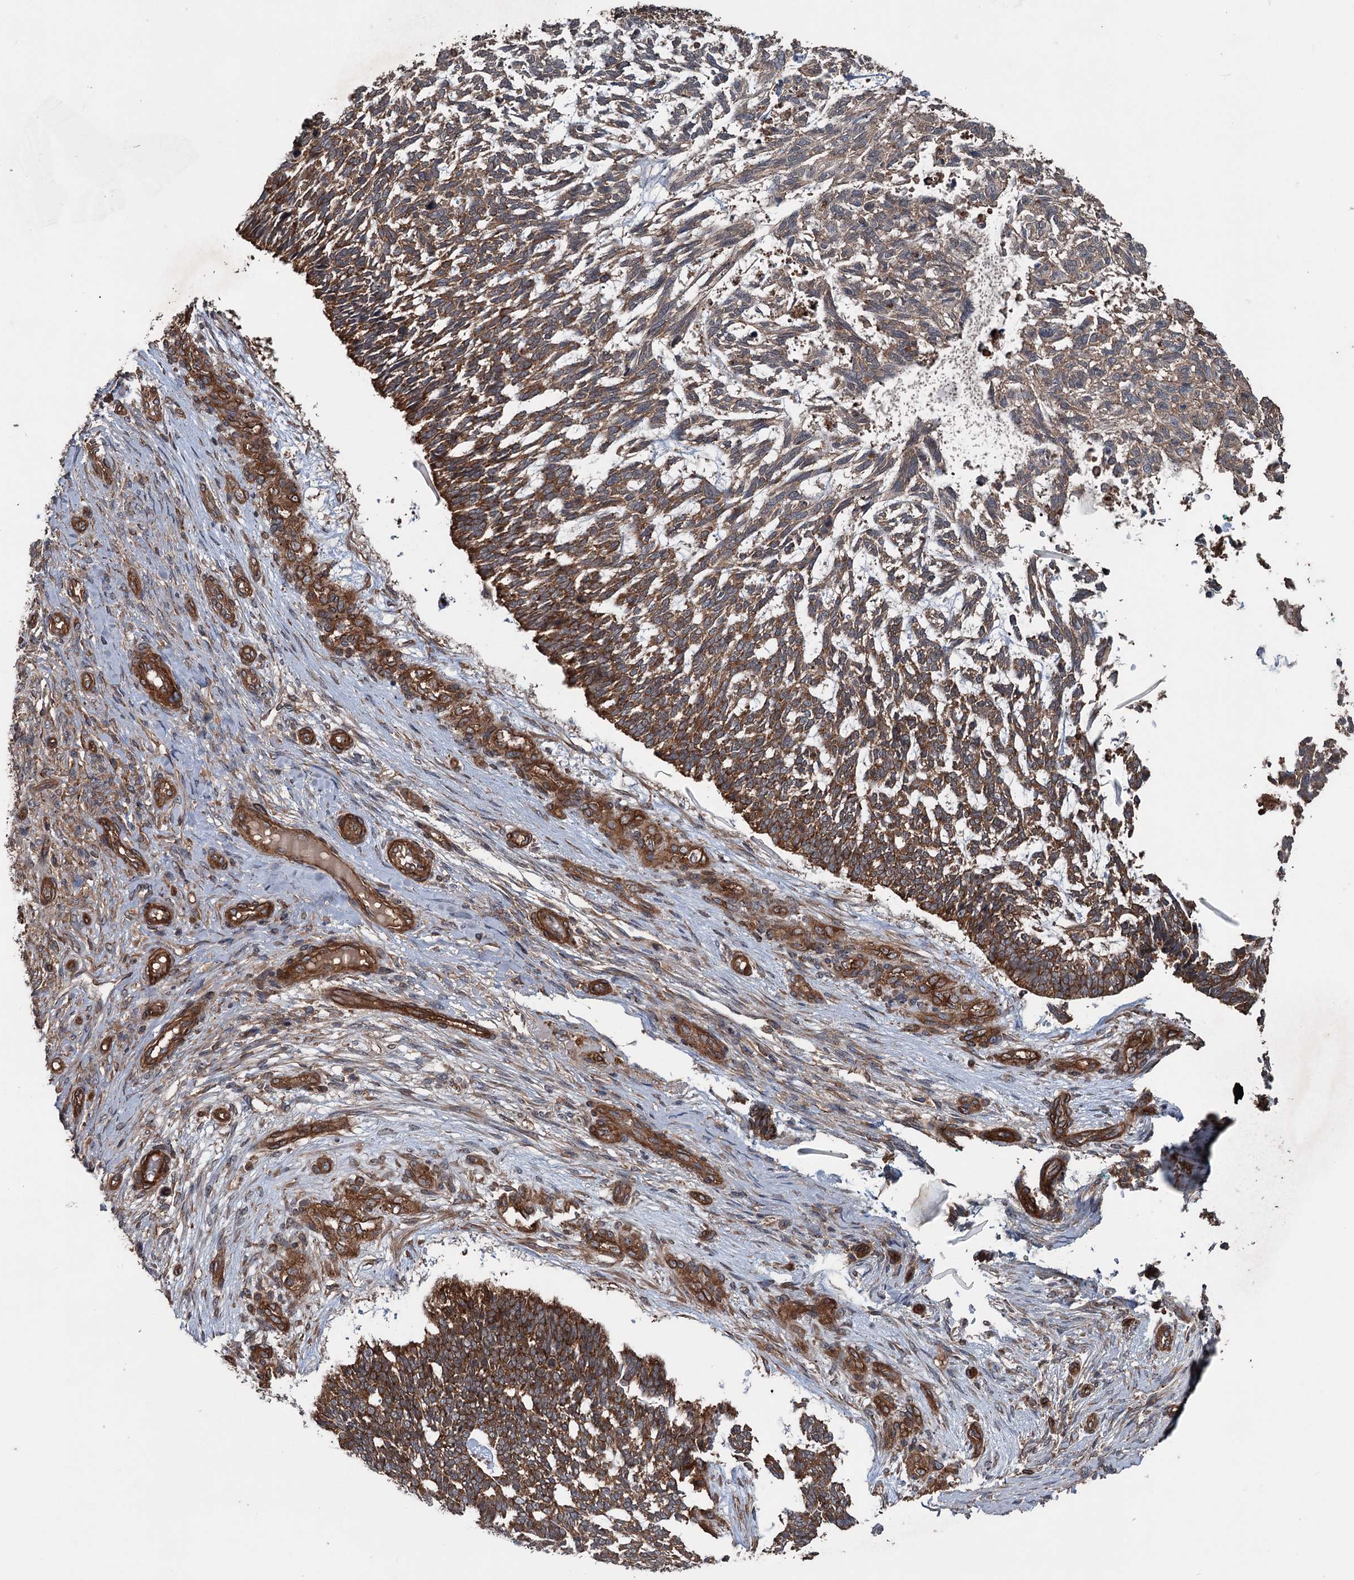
{"staining": {"intensity": "strong", "quantity": ">75%", "location": "cytoplasmic/membranous"}, "tissue": "skin cancer", "cell_type": "Tumor cells", "image_type": "cancer", "snomed": [{"axis": "morphology", "description": "Basal cell carcinoma"}, {"axis": "topography", "description": "Skin"}], "caption": "An immunohistochemistry (IHC) image of tumor tissue is shown. Protein staining in brown labels strong cytoplasmic/membranous positivity in skin basal cell carcinoma within tumor cells.", "gene": "RNF214", "patient": {"sex": "male", "age": 88}}